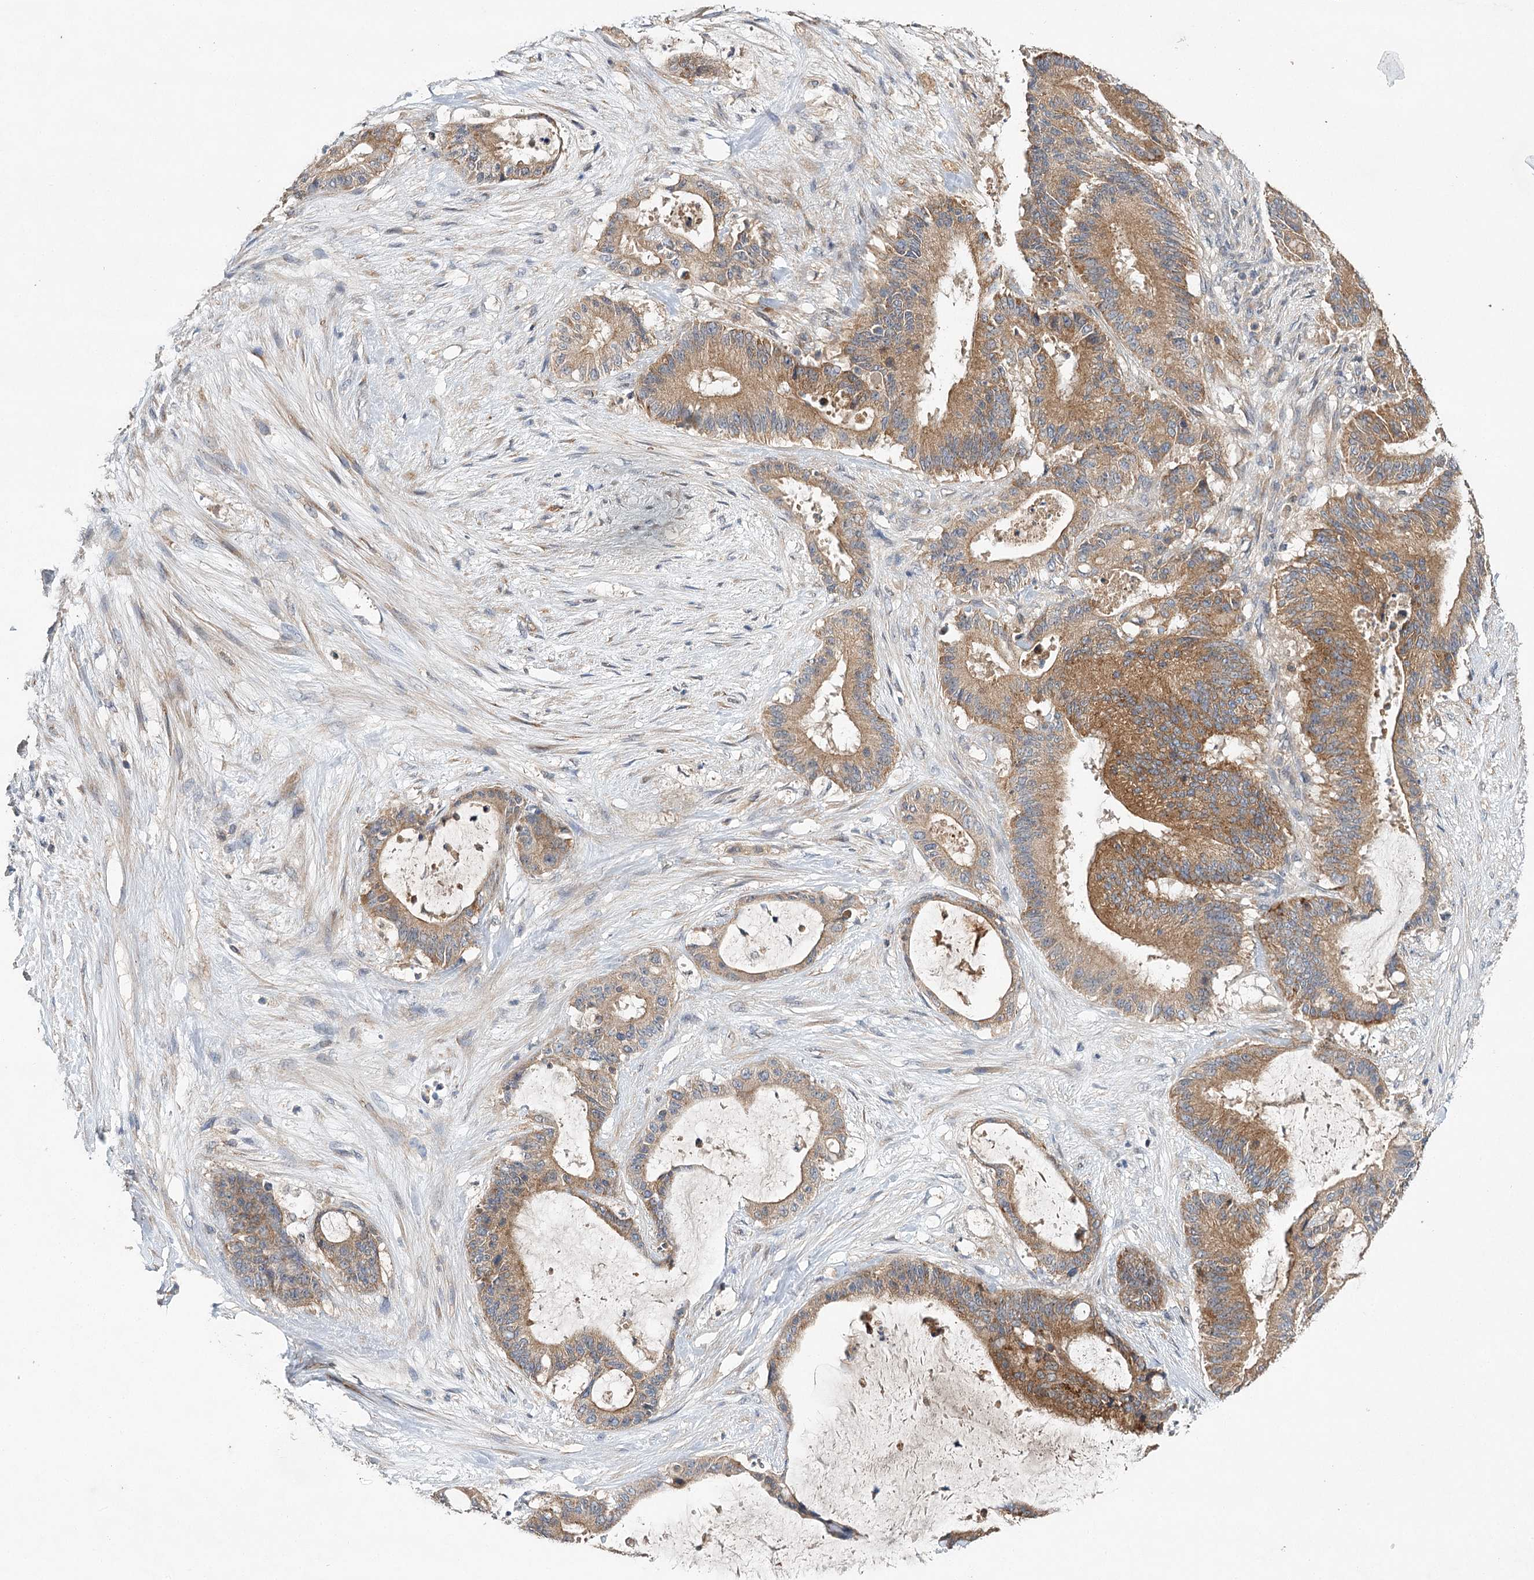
{"staining": {"intensity": "moderate", "quantity": ">75%", "location": "cytoplasmic/membranous"}, "tissue": "liver cancer", "cell_type": "Tumor cells", "image_type": "cancer", "snomed": [{"axis": "morphology", "description": "Normal tissue, NOS"}, {"axis": "morphology", "description": "Cholangiocarcinoma"}, {"axis": "topography", "description": "Liver"}, {"axis": "topography", "description": "Peripheral nerve tissue"}], "caption": "Cholangiocarcinoma (liver) was stained to show a protein in brown. There is medium levels of moderate cytoplasmic/membranous positivity in approximately >75% of tumor cells.", "gene": "LSS", "patient": {"sex": "female", "age": 73}}